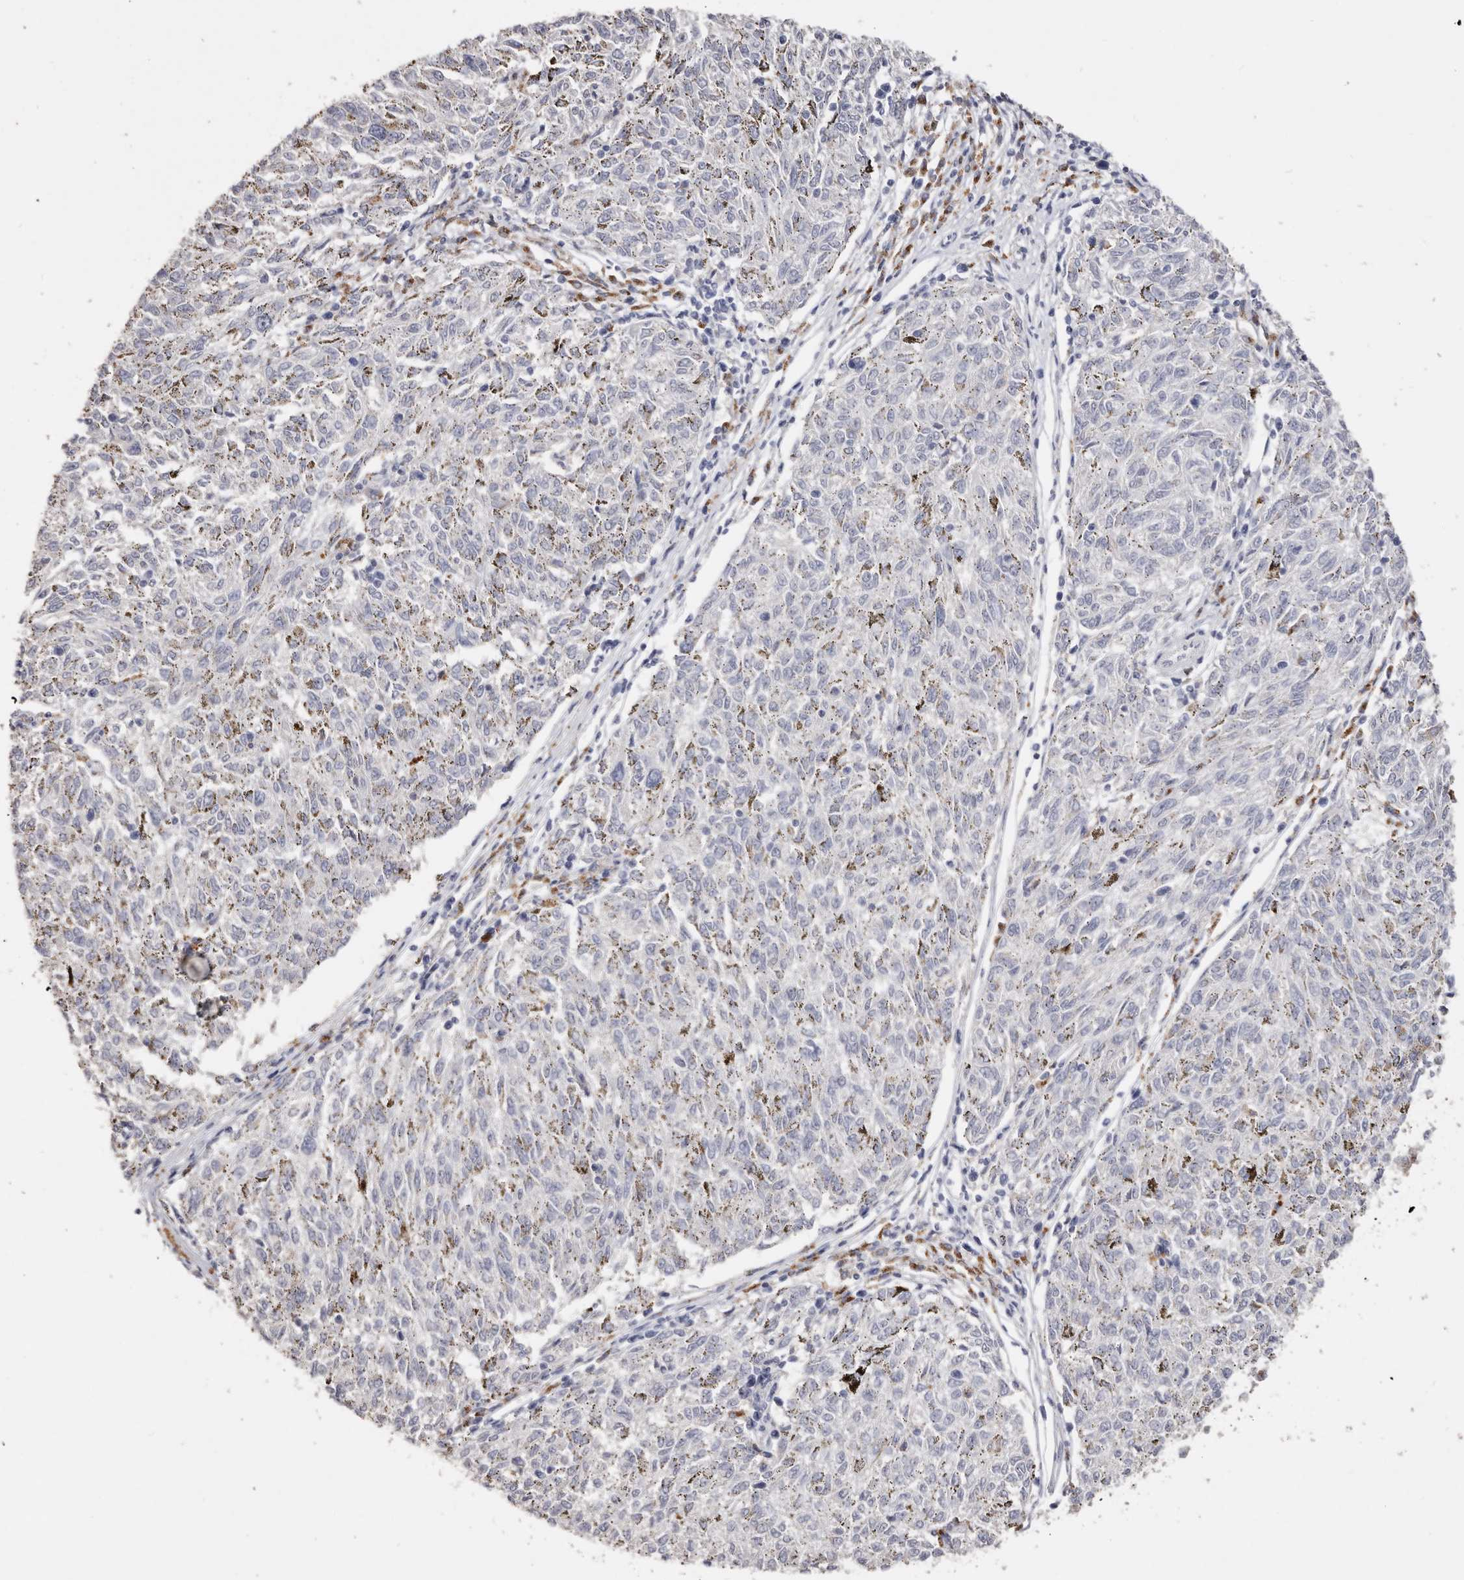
{"staining": {"intensity": "negative", "quantity": "none", "location": "none"}, "tissue": "melanoma", "cell_type": "Tumor cells", "image_type": "cancer", "snomed": [{"axis": "morphology", "description": "Malignant melanoma, NOS"}, {"axis": "topography", "description": "Skin"}], "caption": "Malignant melanoma stained for a protein using immunohistochemistry (IHC) displays no expression tumor cells.", "gene": "LGALS7B", "patient": {"sex": "female", "age": 72}}